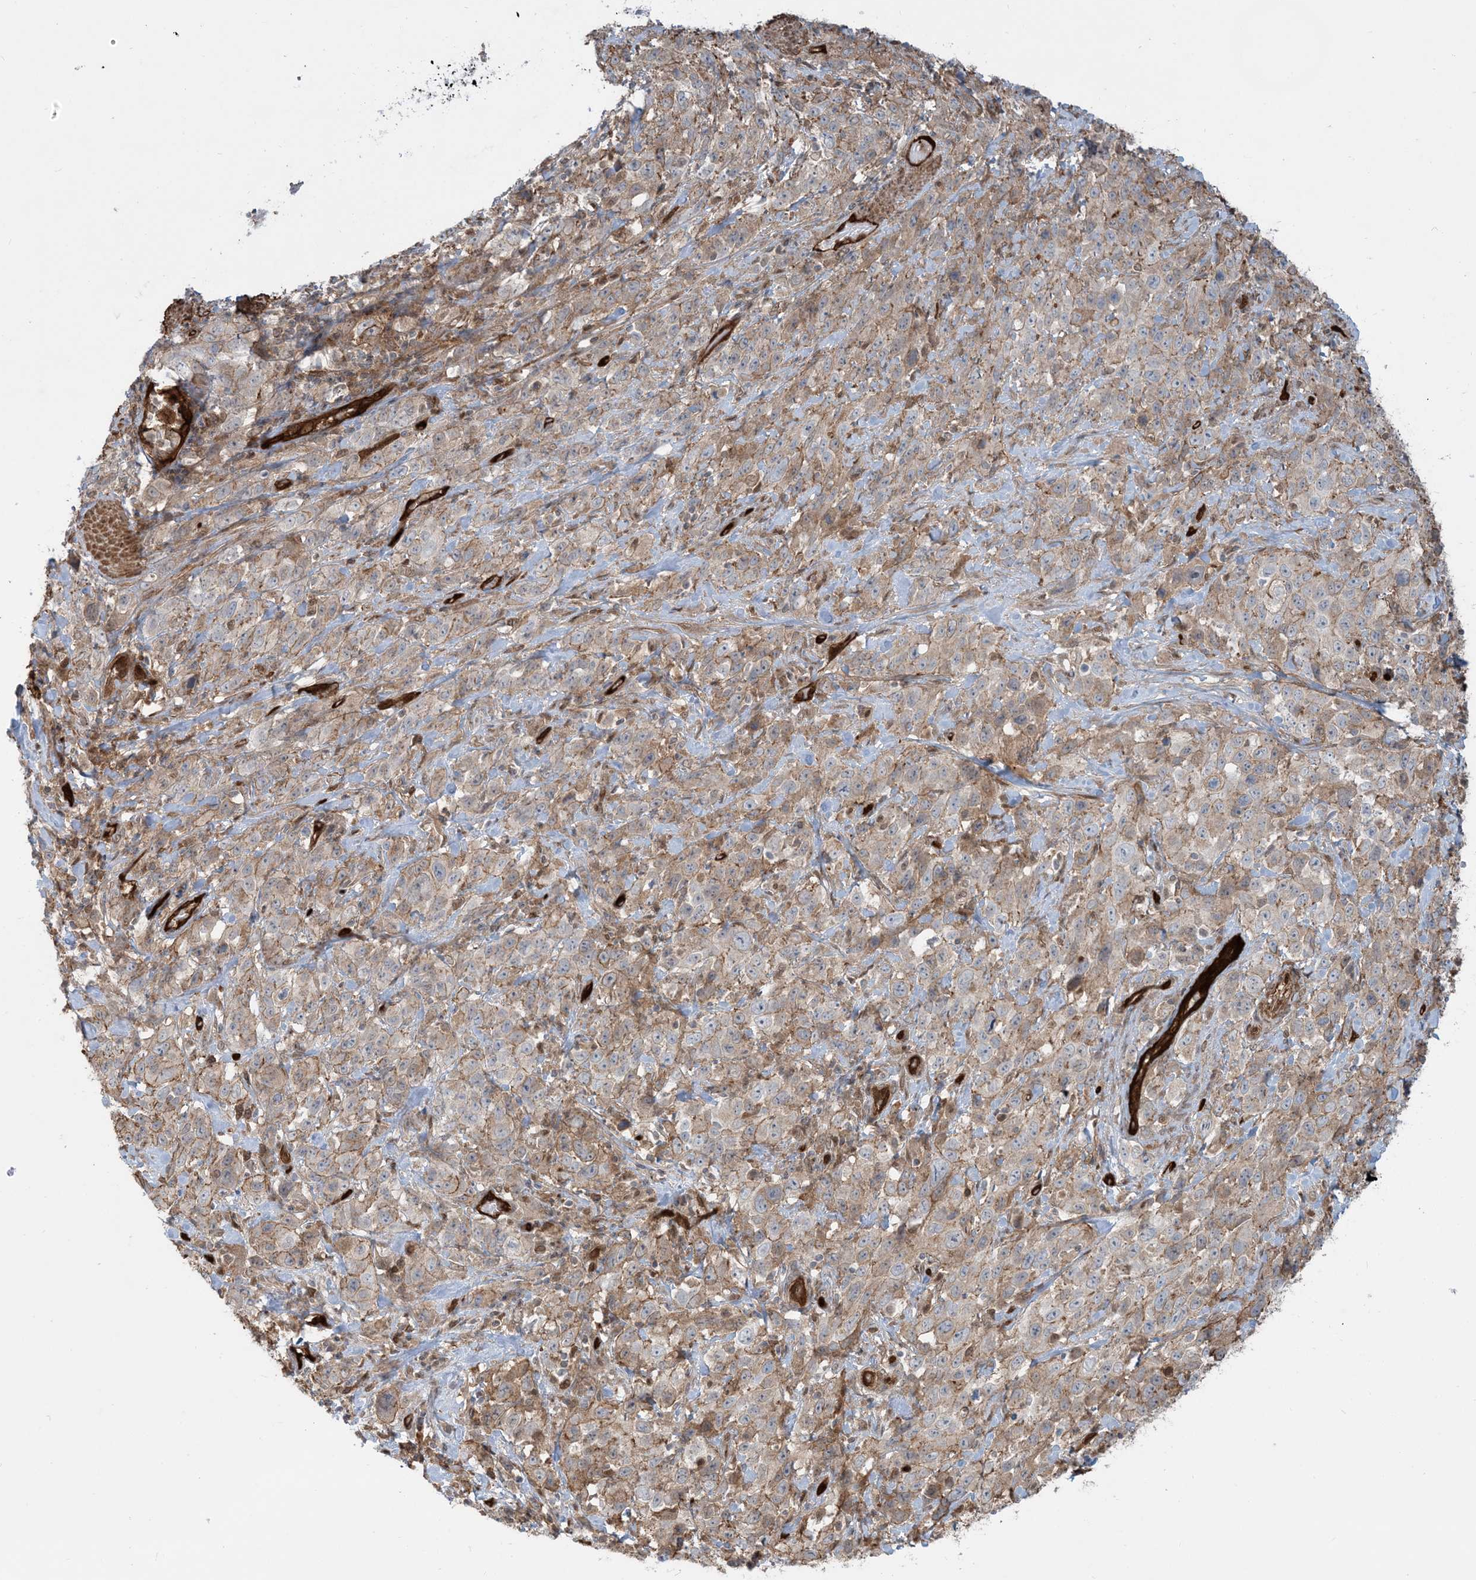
{"staining": {"intensity": "moderate", "quantity": "25%-75%", "location": "cytoplasmic/membranous"}, "tissue": "stomach cancer", "cell_type": "Tumor cells", "image_type": "cancer", "snomed": [{"axis": "morphology", "description": "Normal tissue, NOS"}, {"axis": "morphology", "description": "Adenocarcinoma, NOS"}, {"axis": "topography", "description": "Lymph node"}, {"axis": "topography", "description": "Stomach"}], "caption": "The immunohistochemical stain labels moderate cytoplasmic/membranous staining in tumor cells of stomach adenocarcinoma tissue. The staining was performed using DAB (3,3'-diaminobenzidine), with brown indicating positive protein expression. Nuclei are stained blue with hematoxylin.", "gene": "PPM1F", "patient": {"sex": "male", "age": 48}}